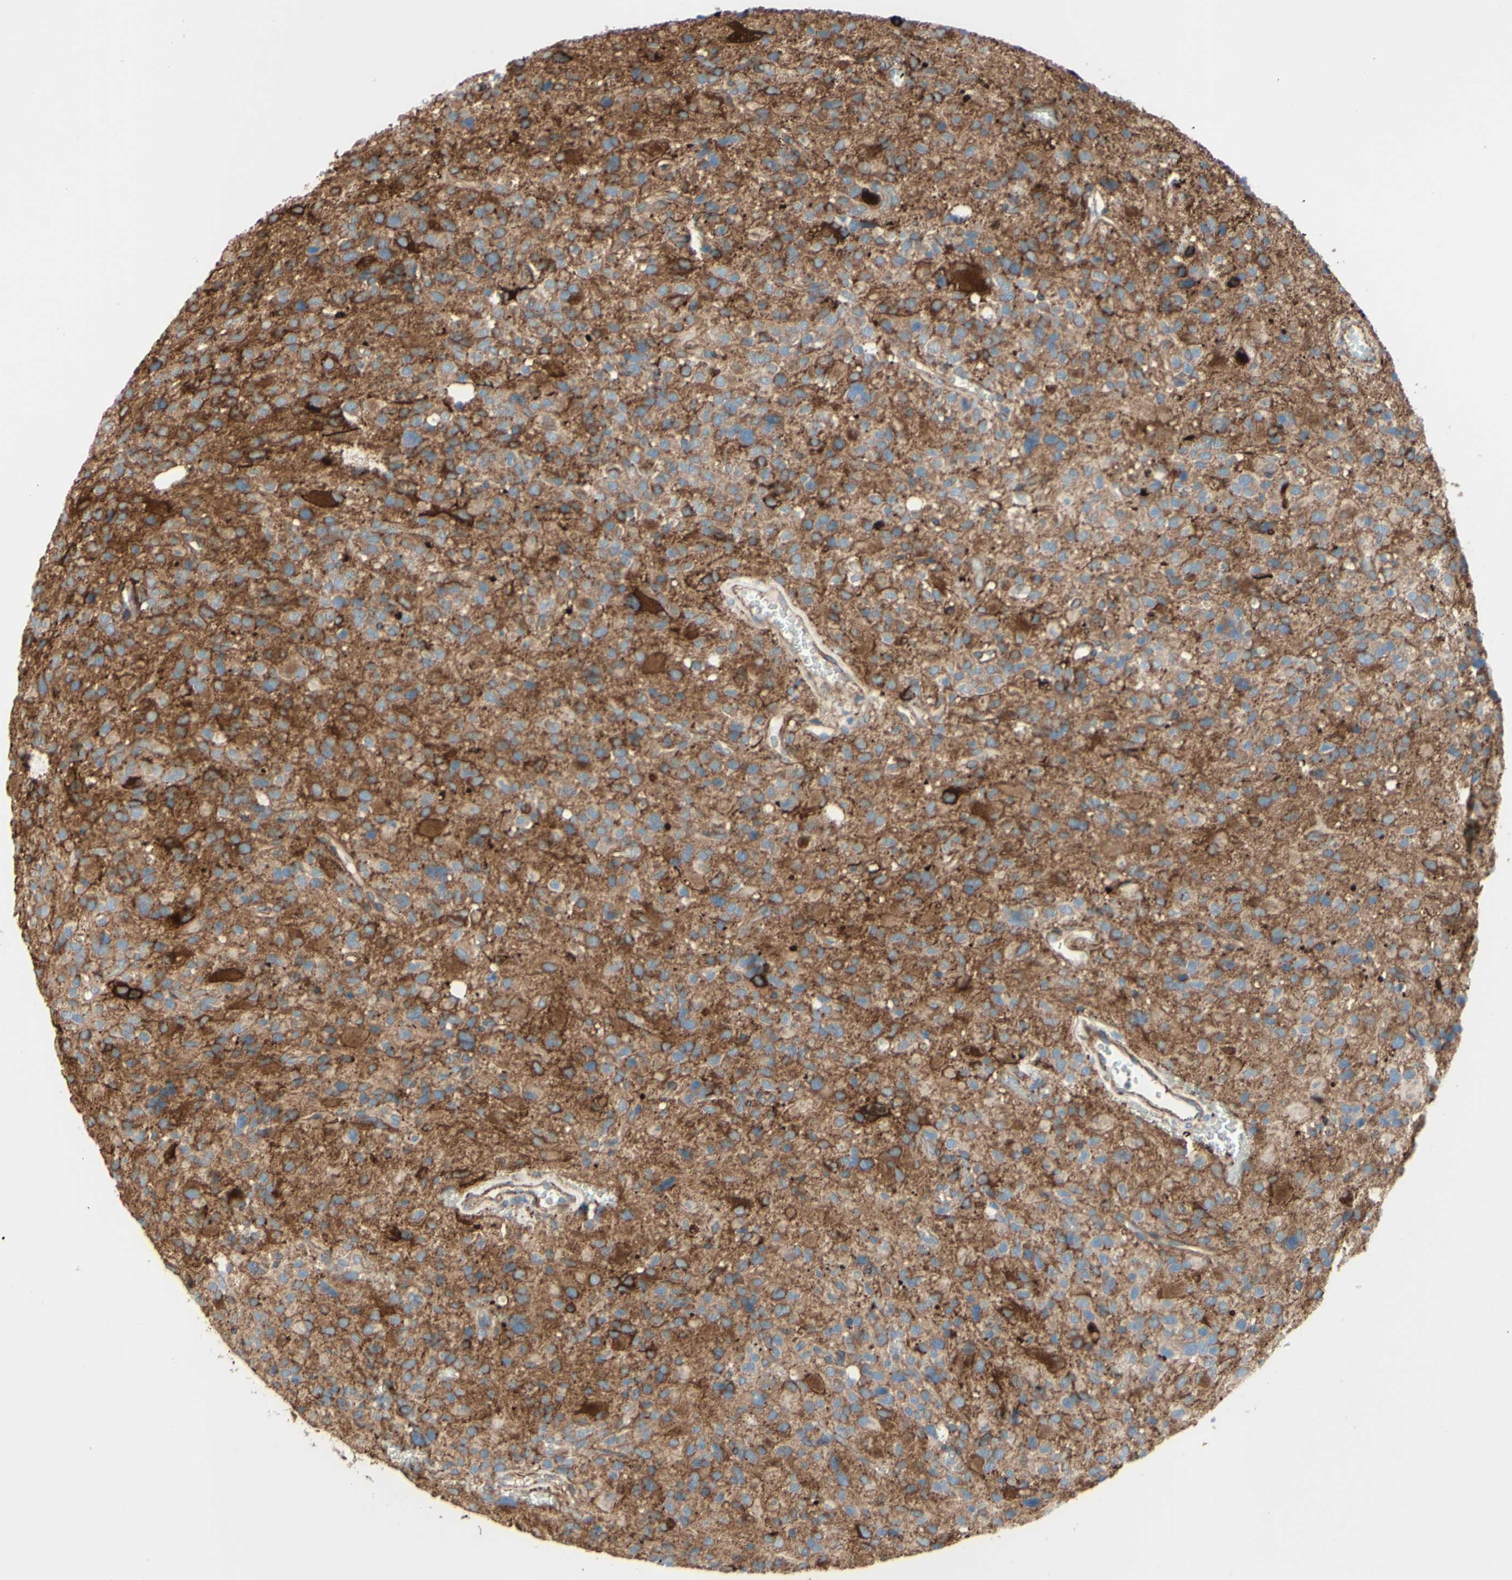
{"staining": {"intensity": "negative", "quantity": "none", "location": "none"}, "tissue": "glioma", "cell_type": "Tumor cells", "image_type": "cancer", "snomed": [{"axis": "morphology", "description": "Glioma, malignant, High grade"}, {"axis": "topography", "description": "Brain"}], "caption": "Immunohistochemistry photomicrograph of neoplastic tissue: human malignant high-grade glioma stained with DAB (3,3'-diaminobenzidine) reveals no significant protein staining in tumor cells. (Brightfield microscopy of DAB (3,3'-diaminobenzidine) immunohistochemistry (IHC) at high magnification).", "gene": "ENDOD1", "patient": {"sex": "male", "age": 48}}